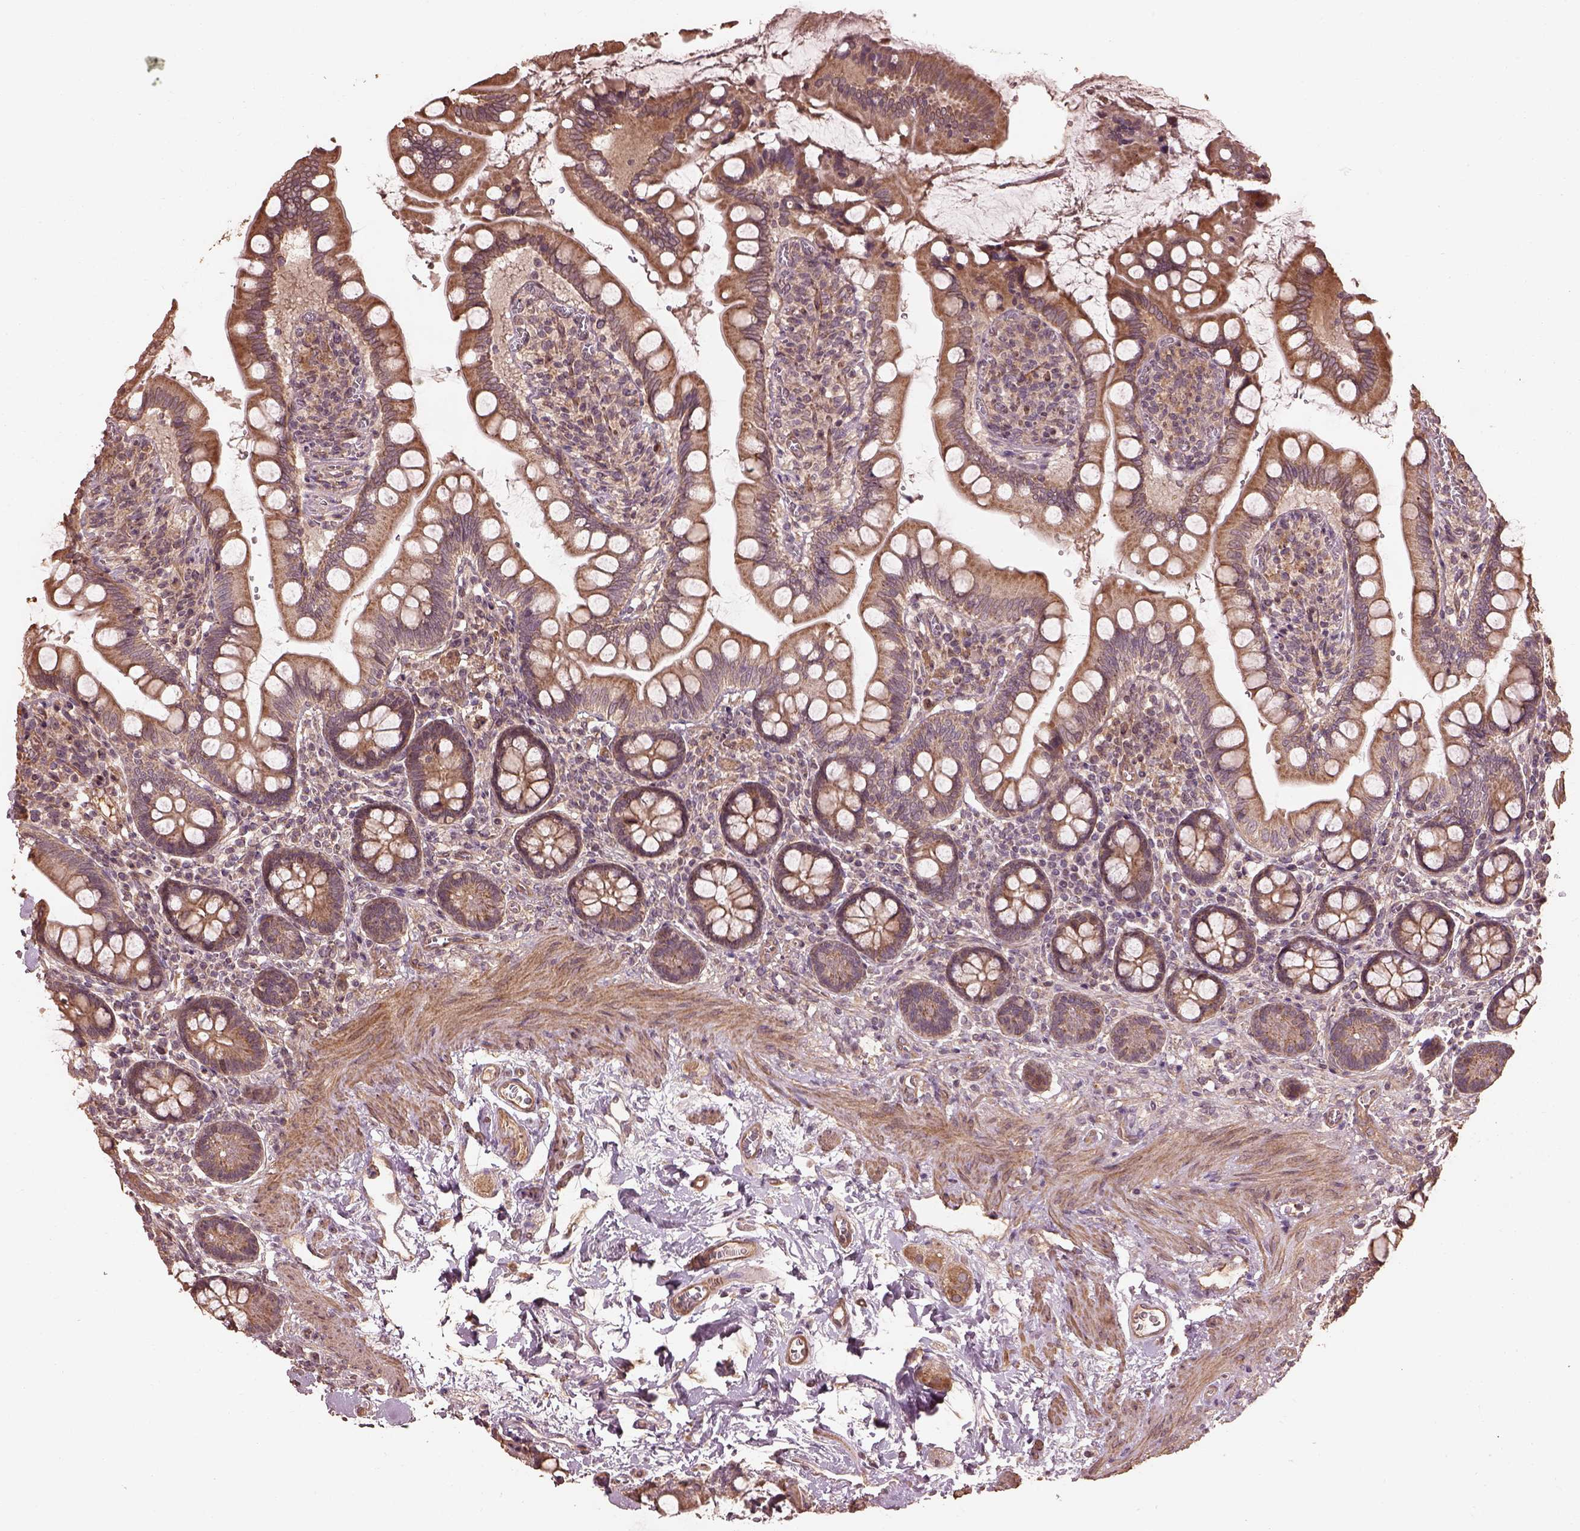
{"staining": {"intensity": "moderate", "quantity": ">75%", "location": "cytoplasmic/membranous"}, "tissue": "small intestine", "cell_type": "Glandular cells", "image_type": "normal", "snomed": [{"axis": "morphology", "description": "Normal tissue, NOS"}, {"axis": "topography", "description": "Small intestine"}], "caption": "High-power microscopy captured an immunohistochemistry image of benign small intestine, revealing moderate cytoplasmic/membranous staining in about >75% of glandular cells.", "gene": "METTL4", "patient": {"sex": "female", "age": 56}}